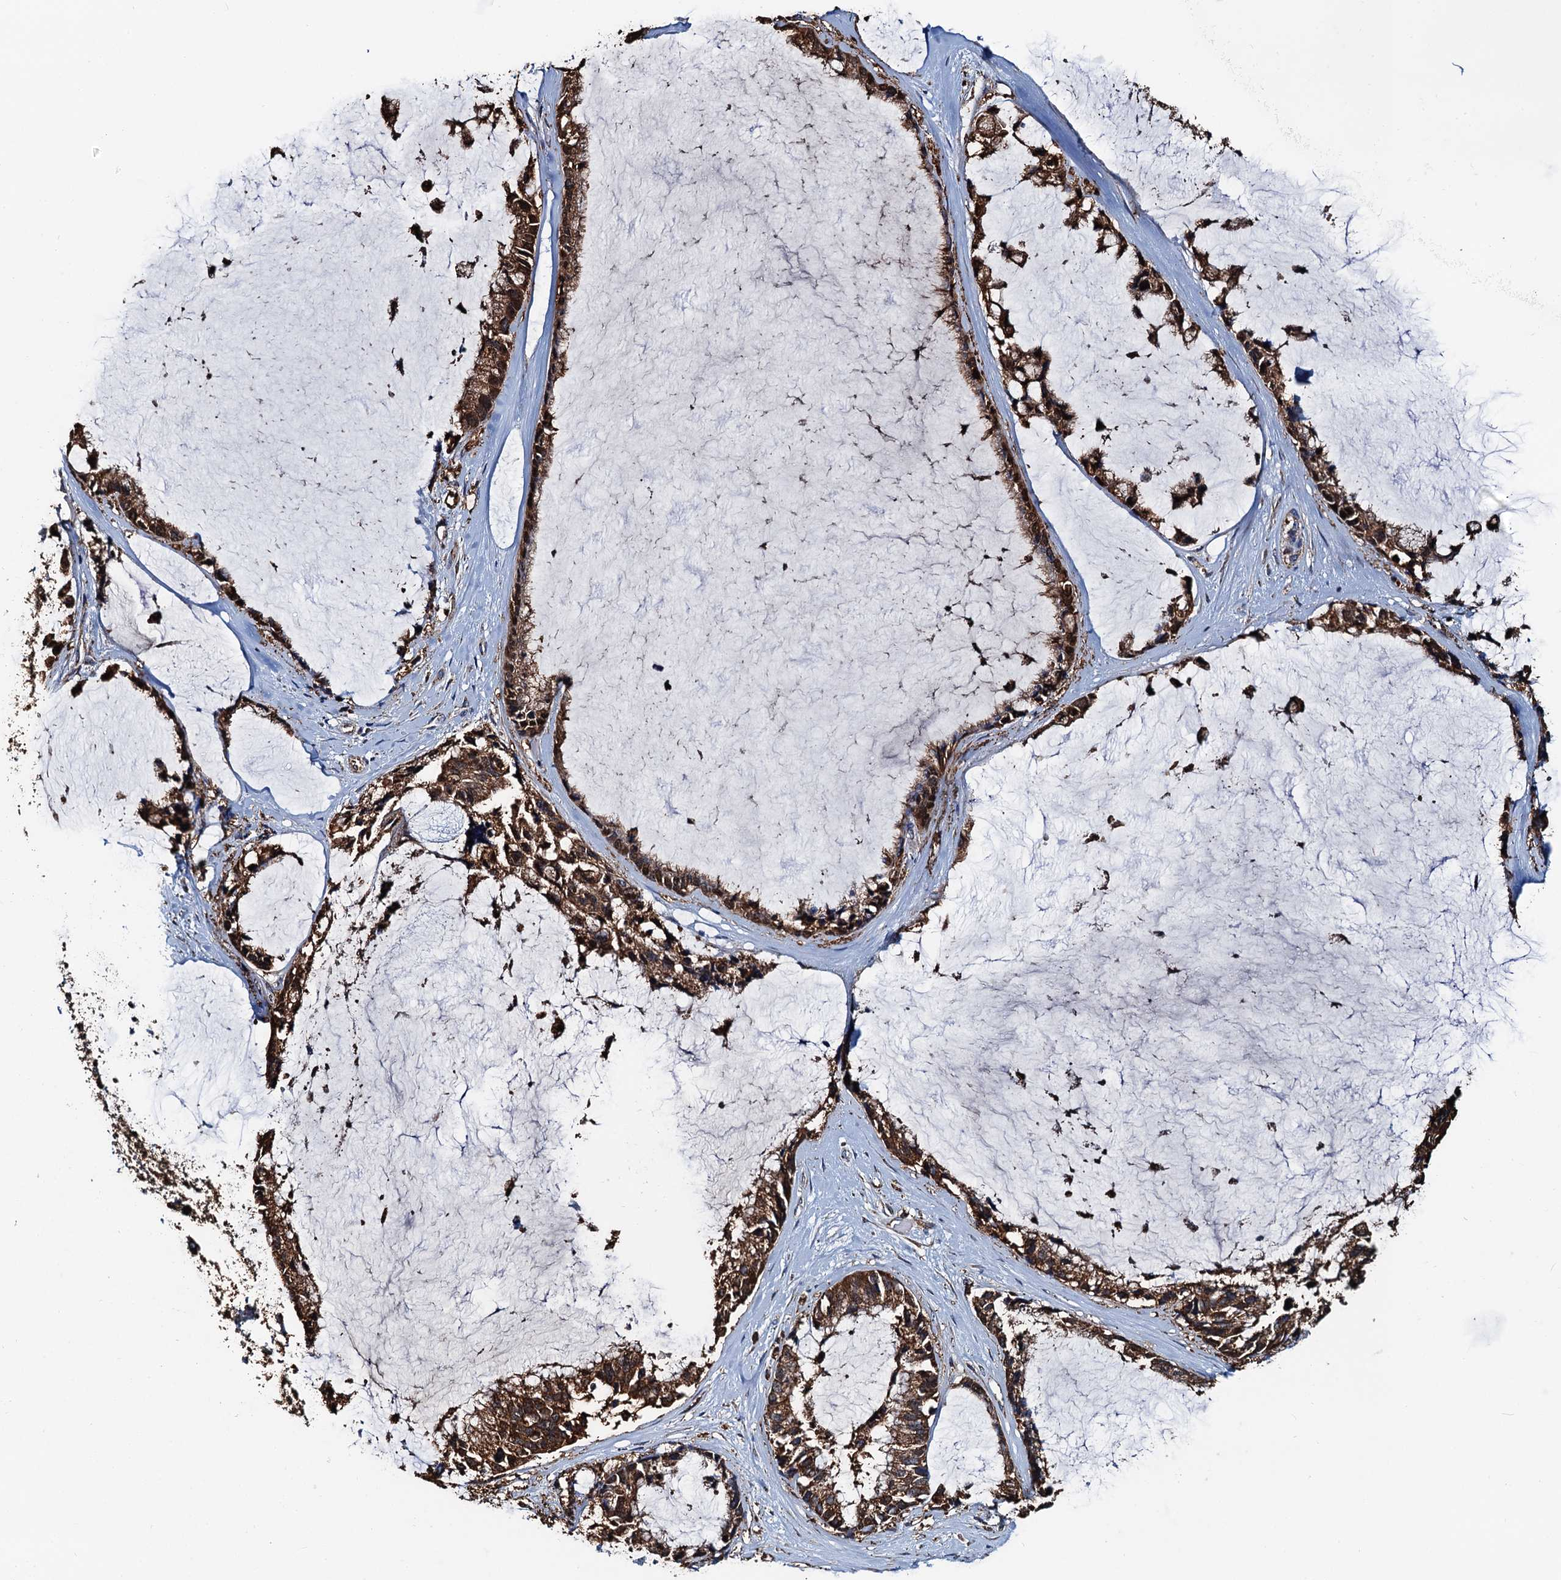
{"staining": {"intensity": "strong", "quantity": ">75%", "location": "cytoplasmic/membranous"}, "tissue": "ovarian cancer", "cell_type": "Tumor cells", "image_type": "cancer", "snomed": [{"axis": "morphology", "description": "Cystadenocarcinoma, mucinous, NOS"}, {"axis": "topography", "description": "Ovary"}], "caption": "DAB (3,3'-diaminobenzidine) immunohistochemical staining of ovarian cancer displays strong cytoplasmic/membranous protein positivity in approximately >75% of tumor cells.", "gene": "AAGAB", "patient": {"sex": "female", "age": 39}}